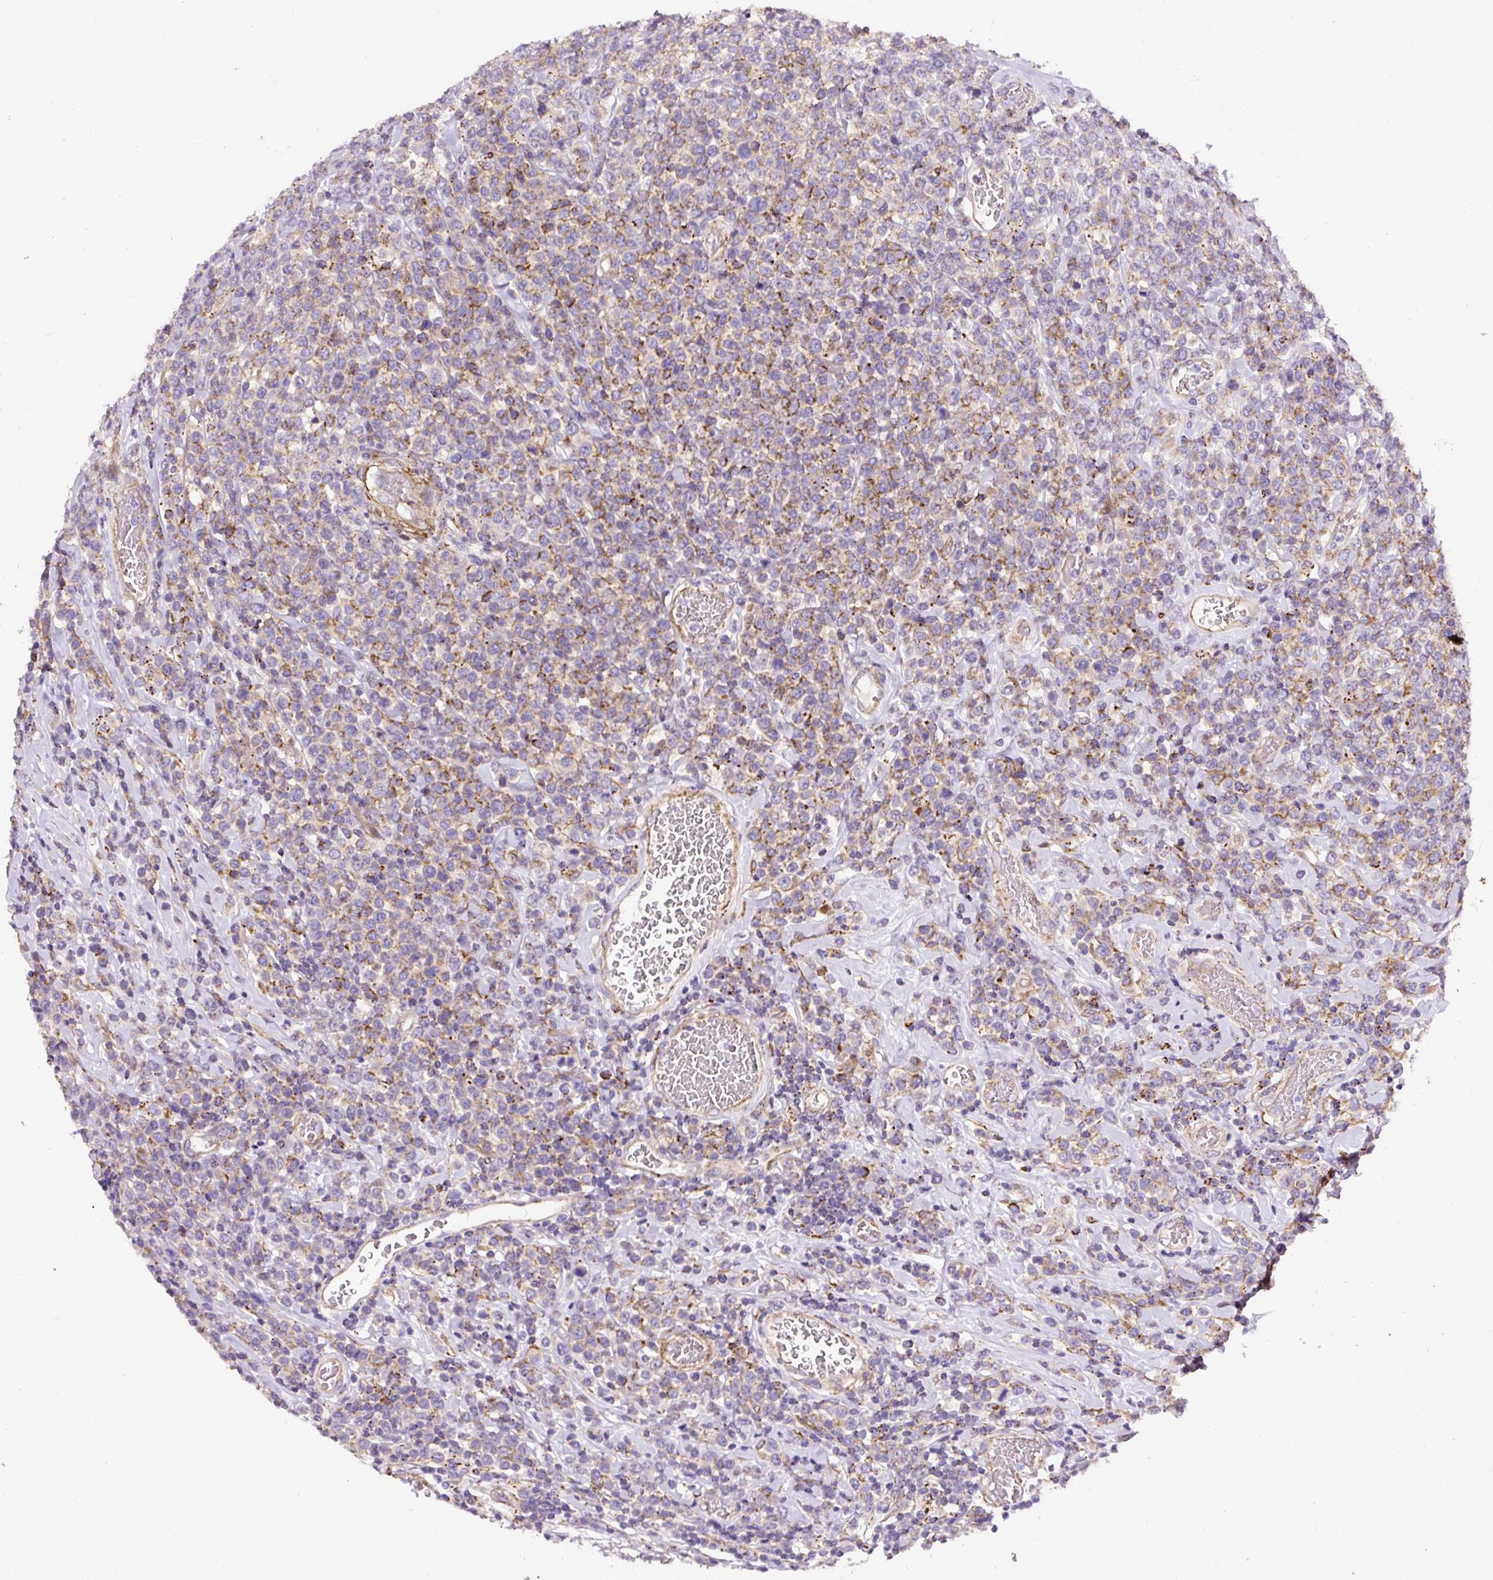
{"staining": {"intensity": "moderate", "quantity": "<25%", "location": "cytoplasmic/membranous"}, "tissue": "lymphoma", "cell_type": "Tumor cells", "image_type": "cancer", "snomed": [{"axis": "morphology", "description": "Malignant lymphoma, non-Hodgkin's type, High grade"}, {"axis": "topography", "description": "Soft tissue"}], "caption": "Immunohistochemistry staining of lymphoma, which displays low levels of moderate cytoplasmic/membranous staining in about <25% of tumor cells indicating moderate cytoplasmic/membranous protein staining. The staining was performed using DAB (brown) for protein detection and nuclei were counterstained in hematoxylin (blue).", "gene": "RNF170", "patient": {"sex": "female", "age": 56}}